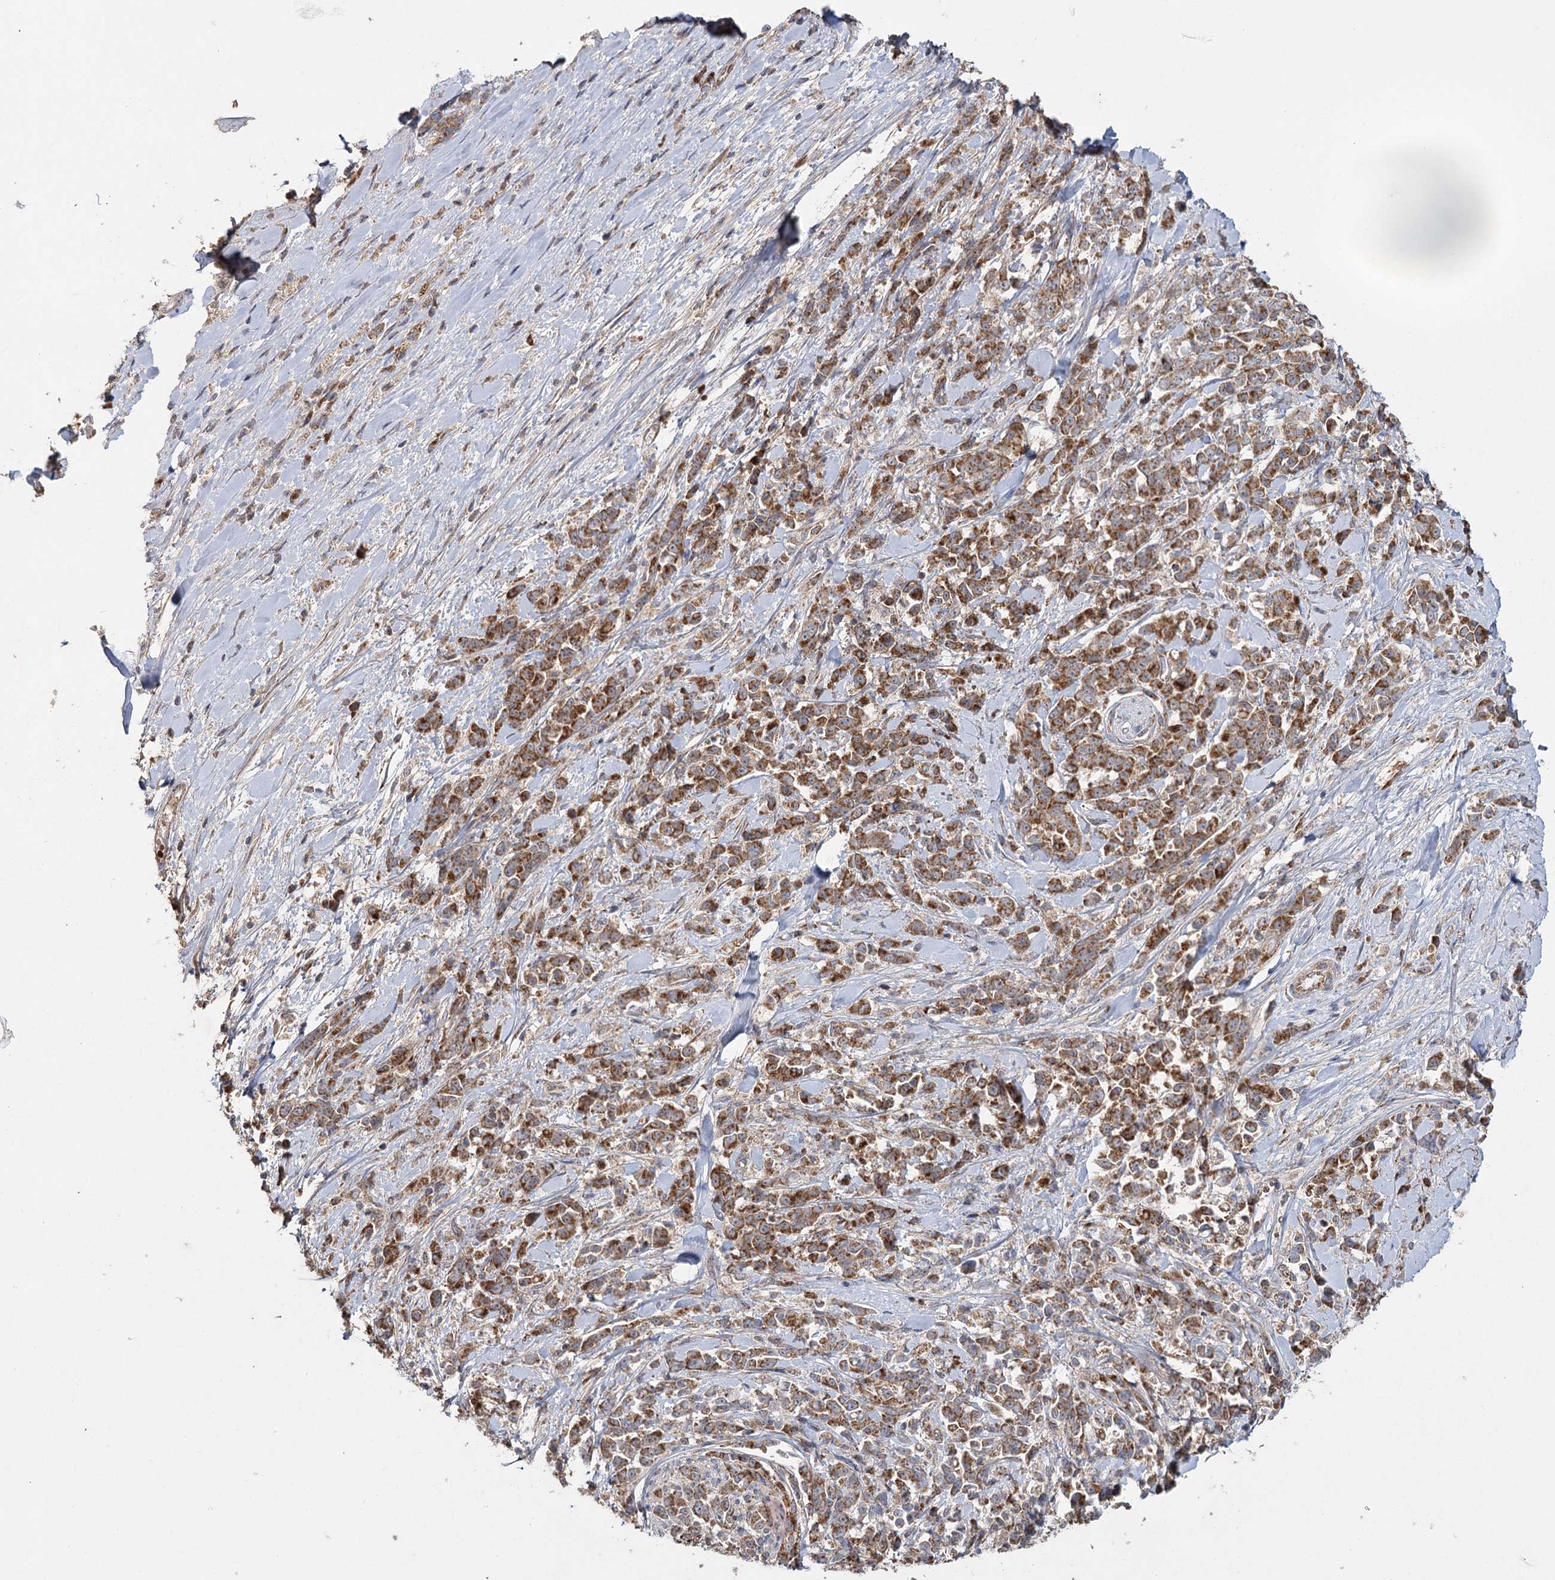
{"staining": {"intensity": "moderate", "quantity": ">75%", "location": "cytoplasmic/membranous"}, "tissue": "pancreatic cancer", "cell_type": "Tumor cells", "image_type": "cancer", "snomed": [{"axis": "morphology", "description": "Normal tissue, NOS"}, {"axis": "morphology", "description": "Adenocarcinoma, NOS"}, {"axis": "topography", "description": "Pancreas"}], "caption": "Immunohistochemistry (IHC) of pancreatic adenocarcinoma exhibits medium levels of moderate cytoplasmic/membranous expression in about >75% of tumor cells. (DAB (3,3'-diaminobenzidine) = brown stain, brightfield microscopy at high magnification).", "gene": "MRPL44", "patient": {"sex": "female", "age": 64}}